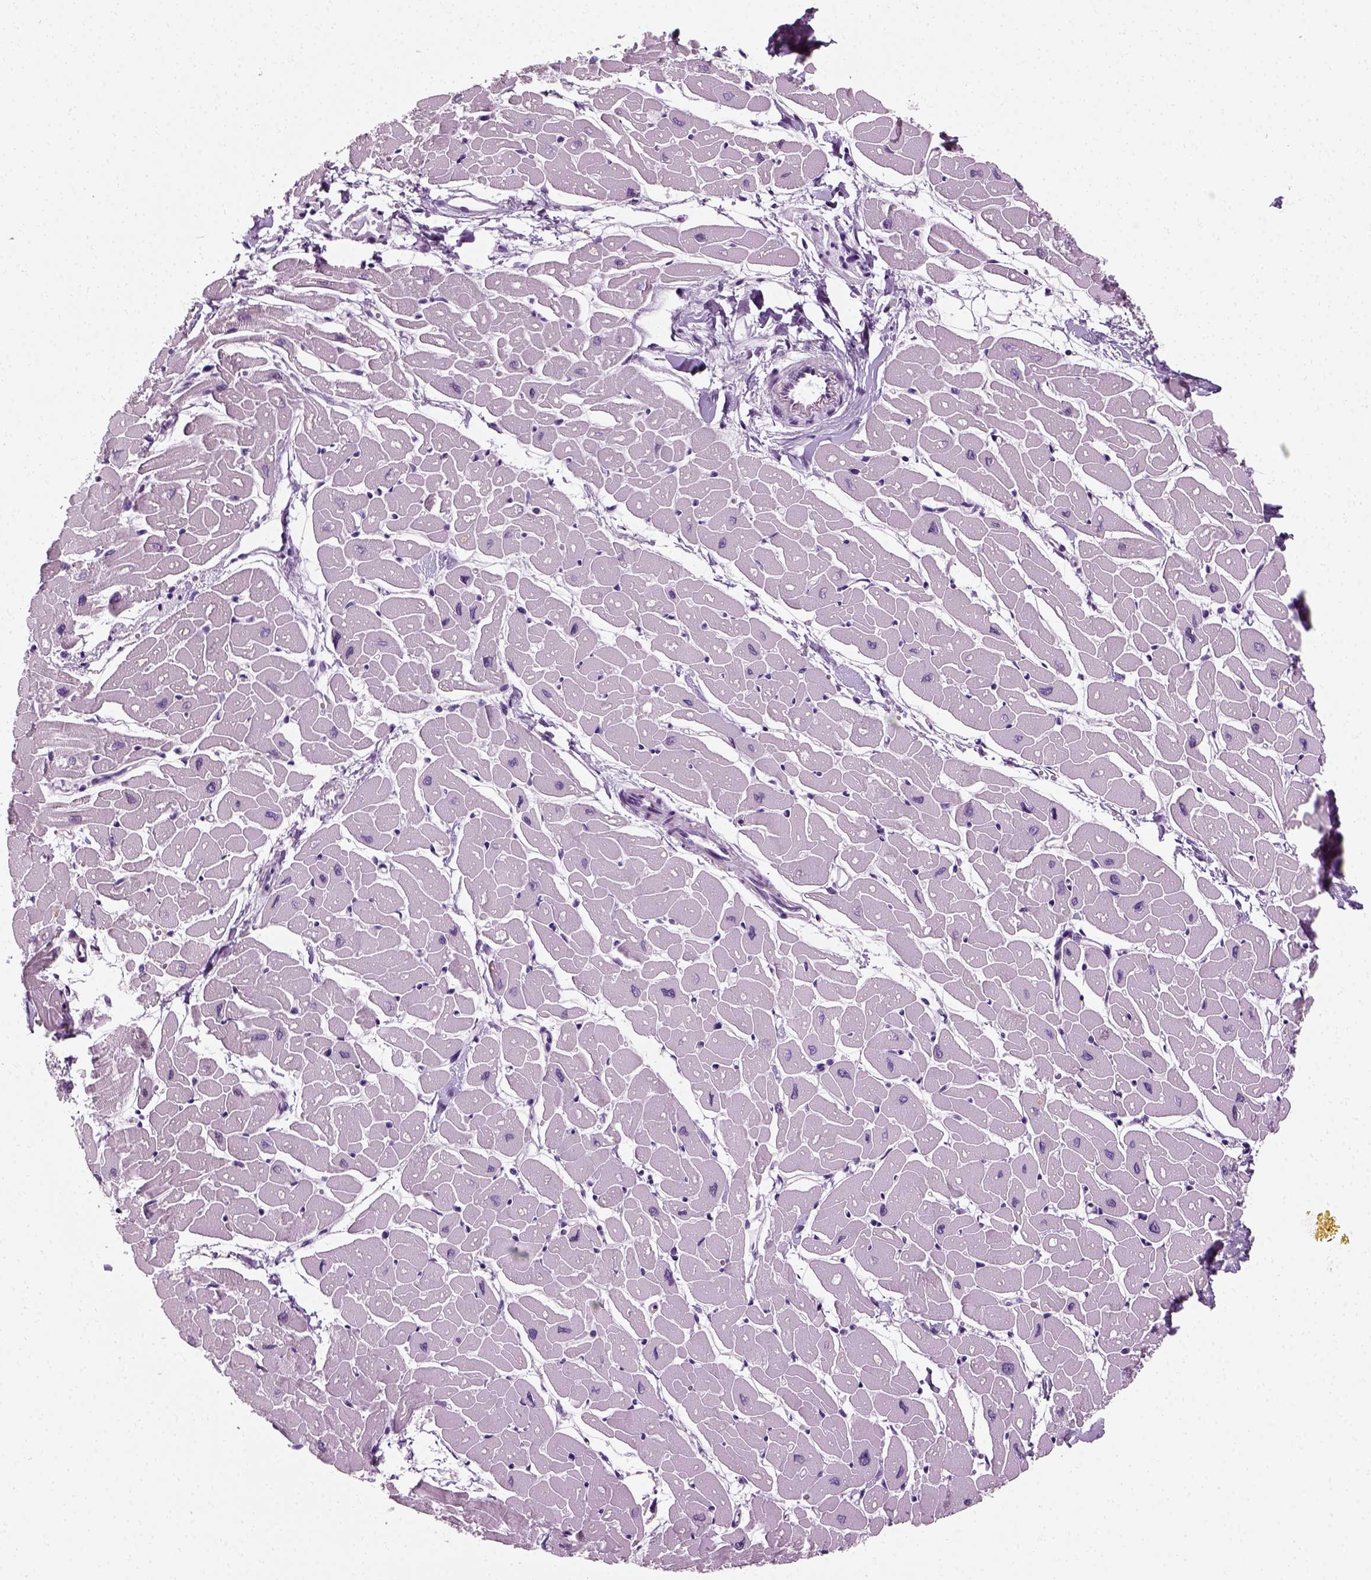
{"staining": {"intensity": "weak", "quantity": "<25%", "location": "cytoplasmic/membranous,nuclear"}, "tissue": "heart muscle", "cell_type": "Cardiomyocytes", "image_type": "normal", "snomed": [{"axis": "morphology", "description": "Normal tissue, NOS"}, {"axis": "topography", "description": "Heart"}], "caption": "IHC photomicrograph of unremarkable human heart muscle stained for a protein (brown), which shows no staining in cardiomyocytes.", "gene": "SPATA31E1", "patient": {"sex": "male", "age": 57}}